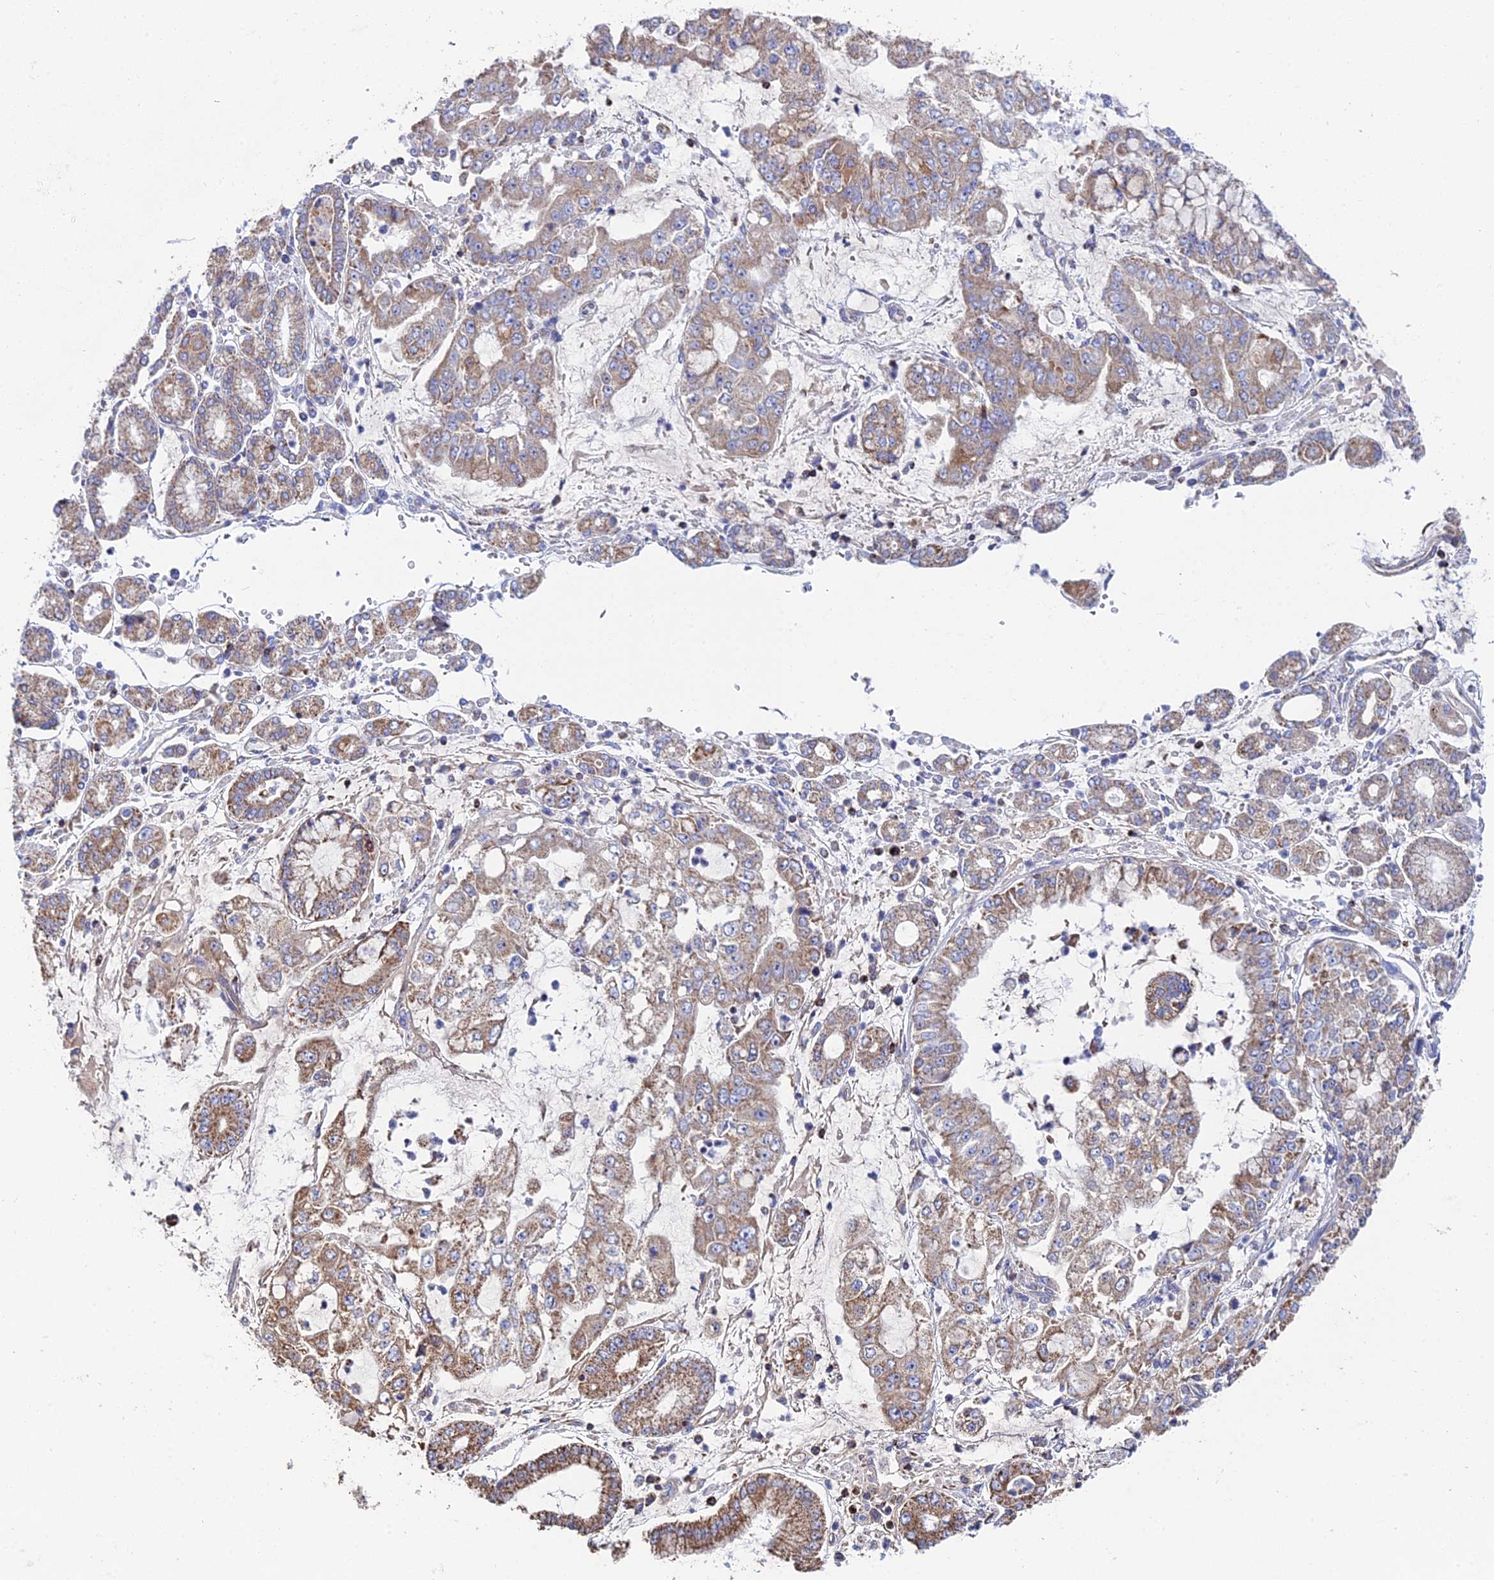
{"staining": {"intensity": "moderate", "quantity": "25%-75%", "location": "cytoplasmic/membranous"}, "tissue": "stomach cancer", "cell_type": "Tumor cells", "image_type": "cancer", "snomed": [{"axis": "morphology", "description": "Adenocarcinoma, NOS"}, {"axis": "topography", "description": "Stomach"}], "caption": "Immunohistochemistry (IHC) of stomach adenocarcinoma exhibits medium levels of moderate cytoplasmic/membranous staining in about 25%-75% of tumor cells.", "gene": "SPOCK2", "patient": {"sex": "male", "age": 76}}